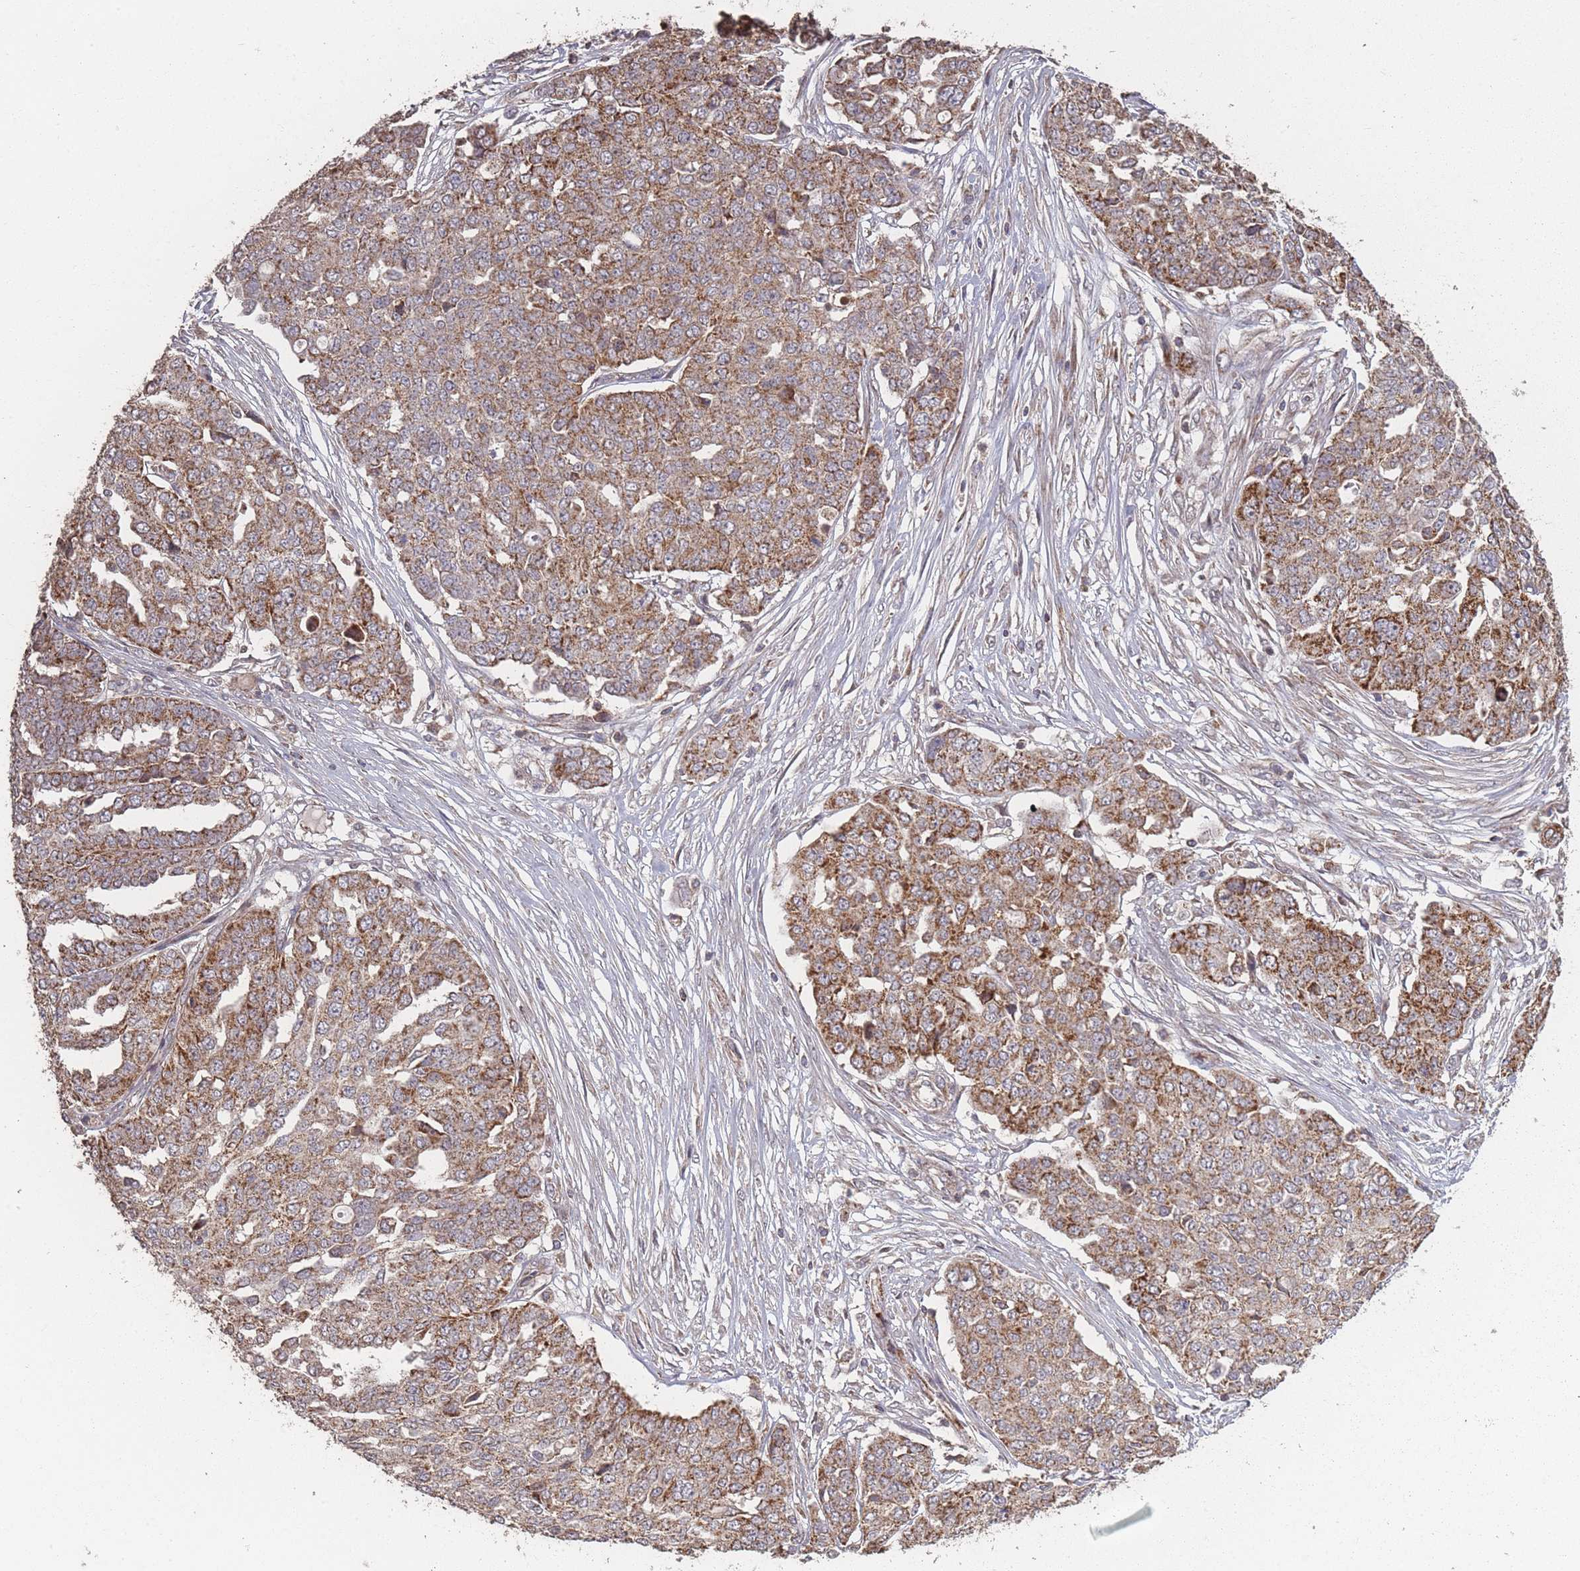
{"staining": {"intensity": "moderate", "quantity": ">75%", "location": "cytoplasmic/membranous"}, "tissue": "ovarian cancer", "cell_type": "Tumor cells", "image_type": "cancer", "snomed": [{"axis": "morphology", "description": "Cystadenocarcinoma, serous, NOS"}, {"axis": "topography", "description": "Soft tissue"}, {"axis": "topography", "description": "Ovary"}], "caption": "A brown stain highlights moderate cytoplasmic/membranous positivity of a protein in ovarian cancer tumor cells.", "gene": "LYRM7", "patient": {"sex": "female", "age": 57}}